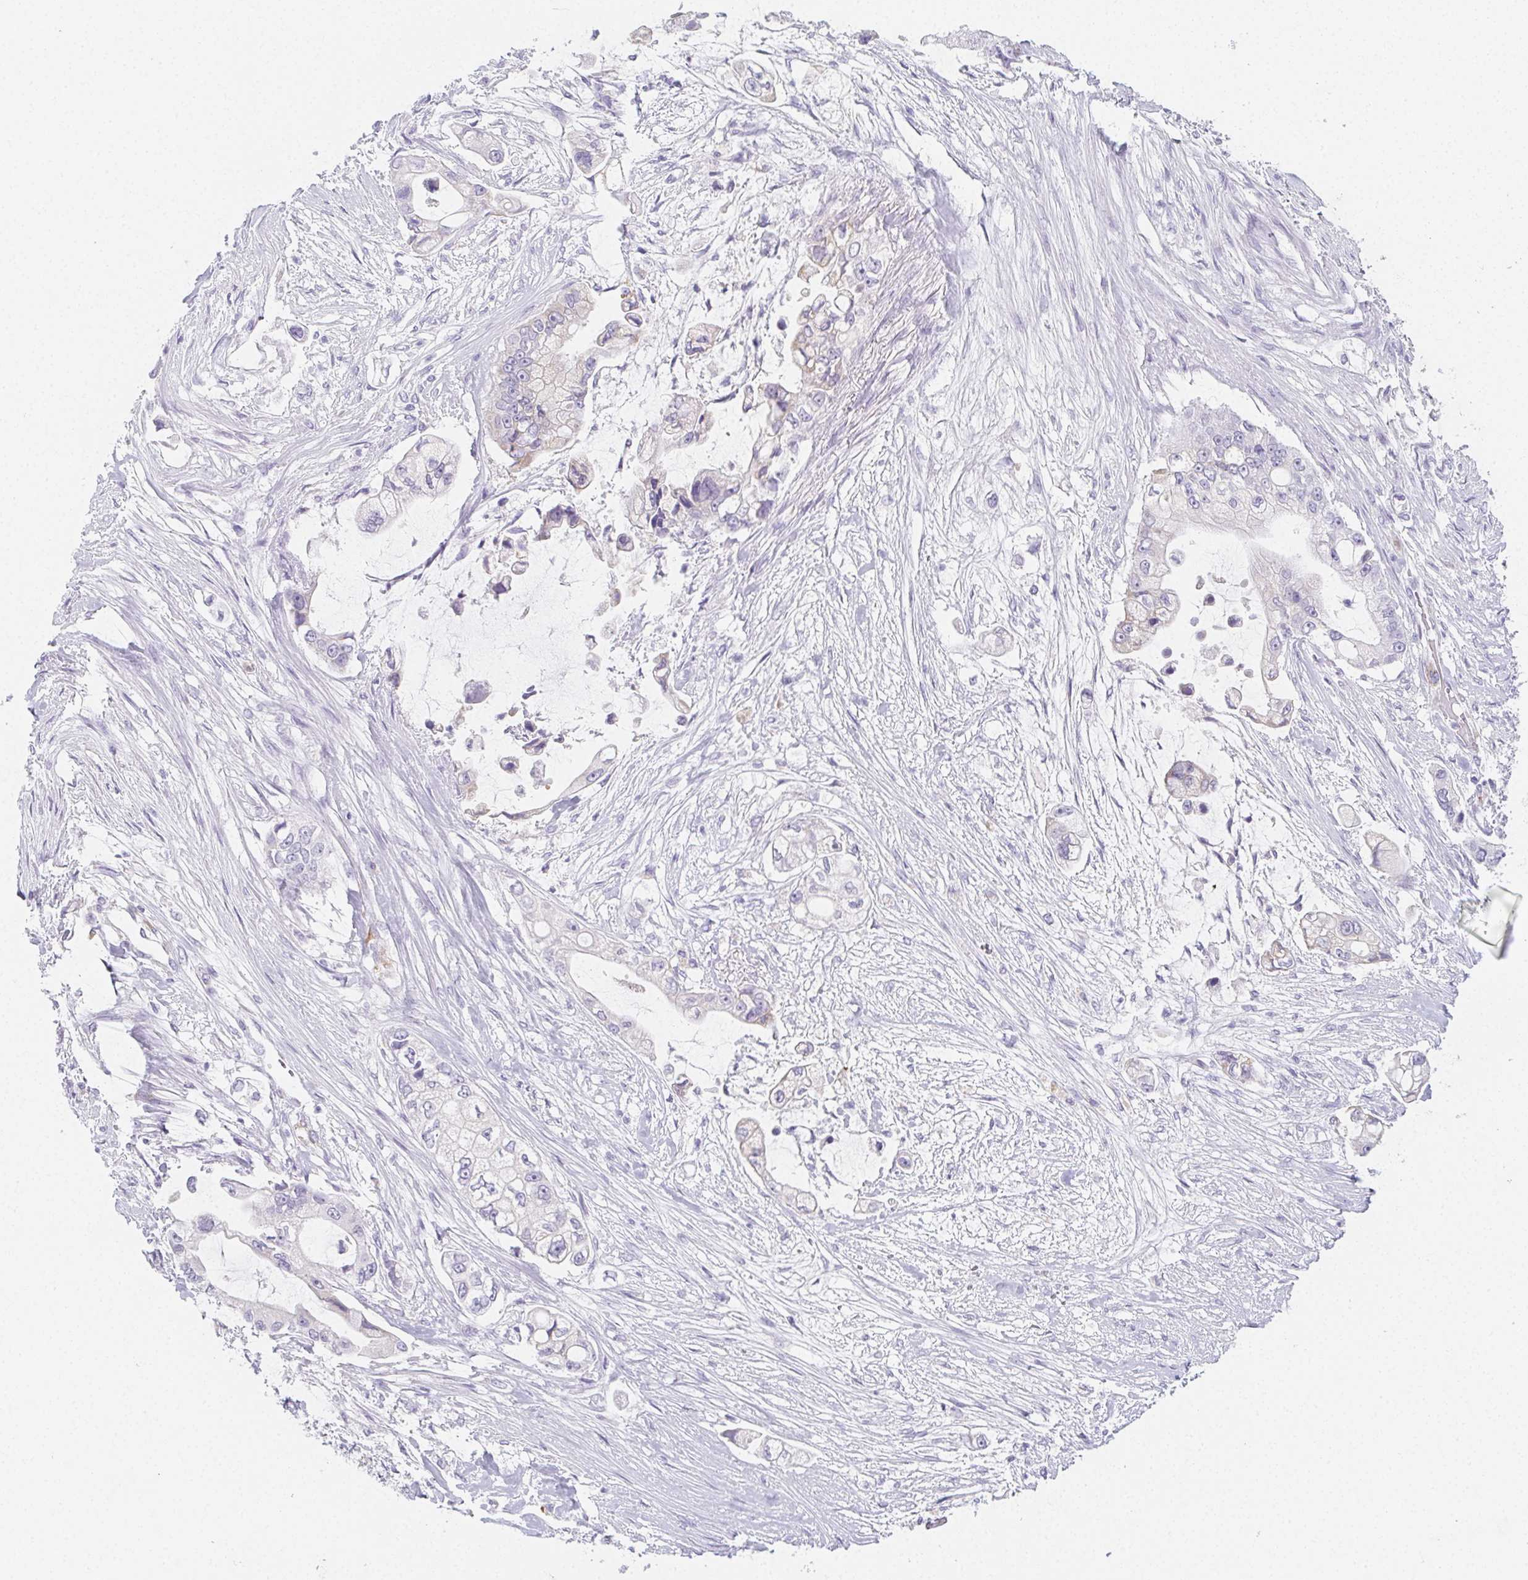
{"staining": {"intensity": "negative", "quantity": "none", "location": "none"}, "tissue": "pancreatic cancer", "cell_type": "Tumor cells", "image_type": "cancer", "snomed": [{"axis": "morphology", "description": "Adenocarcinoma, NOS"}, {"axis": "topography", "description": "Pancreas"}], "caption": "DAB immunohistochemical staining of human pancreatic adenocarcinoma displays no significant expression in tumor cells. (Stains: DAB immunohistochemistry with hematoxylin counter stain, Microscopy: brightfield microscopy at high magnification).", "gene": "HRC", "patient": {"sex": "female", "age": 69}}